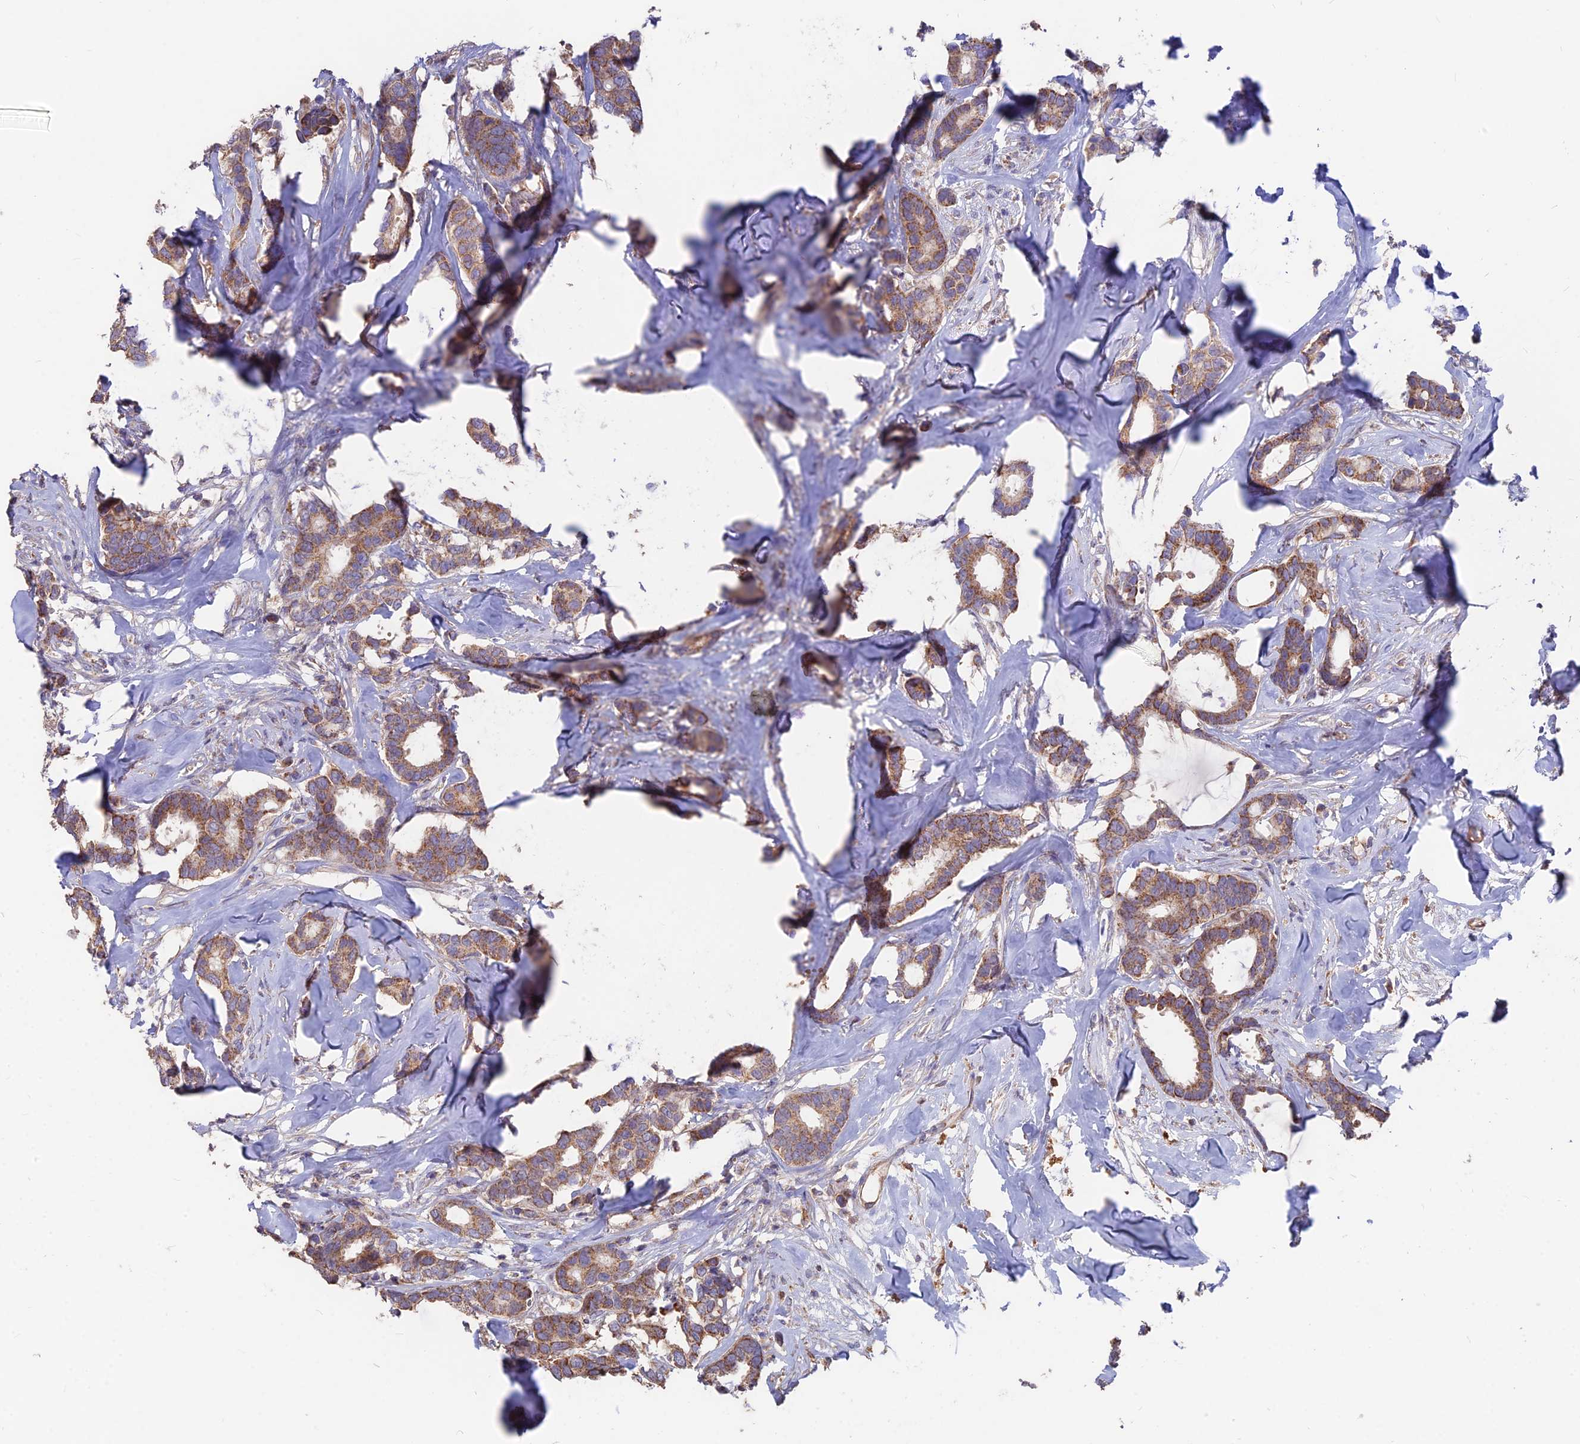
{"staining": {"intensity": "moderate", "quantity": ">75%", "location": "cytoplasmic/membranous"}, "tissue": "breast cancer", "cell_type": "Tumor cells", "image_type": "cancer", "snomed": [{"axis": "morphology", "description": "Duct carcinoma"}, {"axis": "topography", "description": "Breast"}], "caption": "Breast infiltrating ductal carcinoma stained with a protein marker reveals moderate staining in tumor cells.", "gene": "IFT22", "patient": {"sex": "female", "age": 87}}